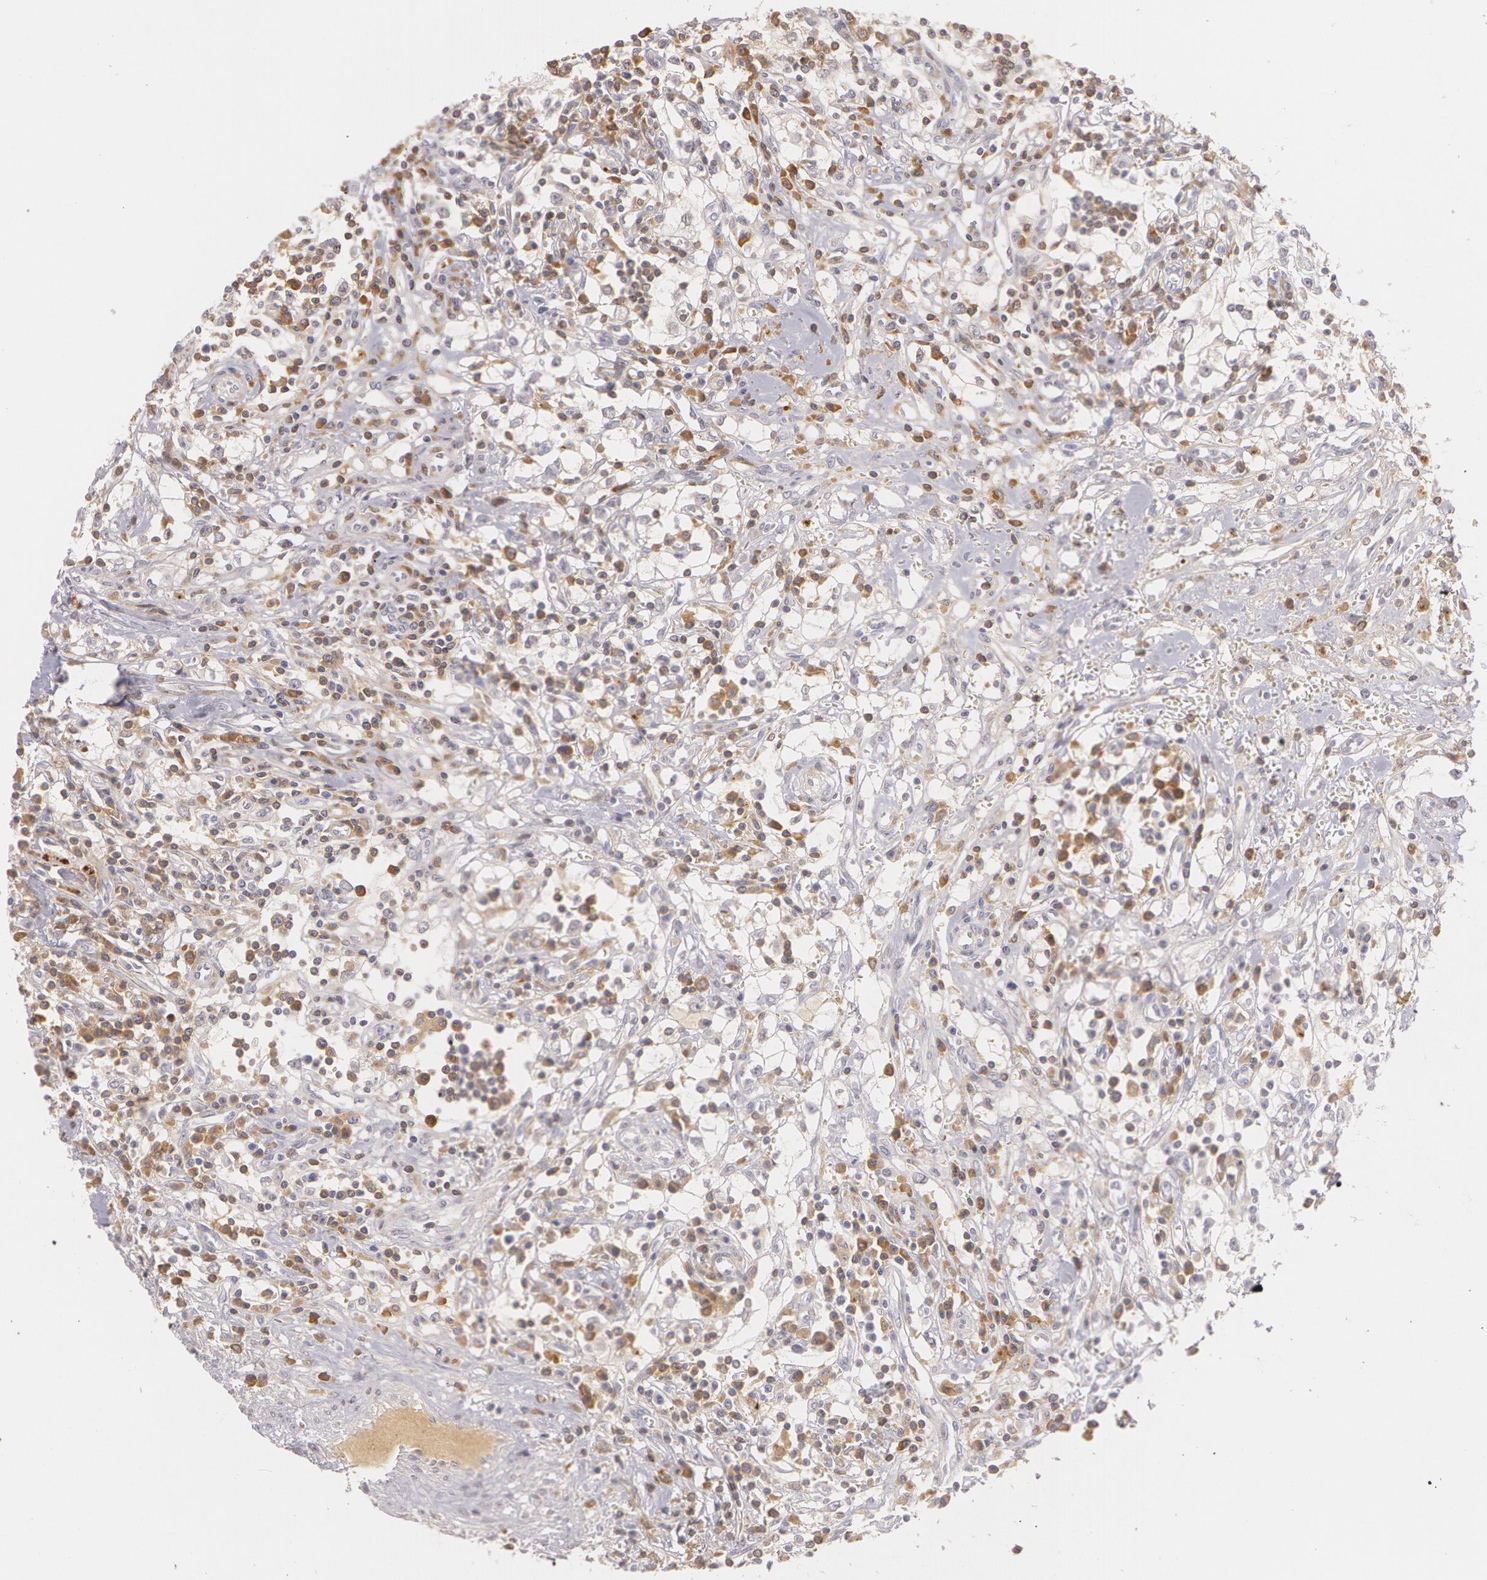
{"staining": {"intensity": "negative", "quantity": "none", "location": "none"}, "tissue": "renal cancer", "cell_type": "Tumor cells", "image_type": "cancer", "snomed": [{"axis": "morphology", "description": "Adenocarcinoma, NOS"}, {"axis": "topography", "description": "Kidney"}], "caption": "The image exhibits no staining of tumor cells in renal cancer (adenocarcinoma).", "gene": "LBP", "patient": {"sex": "male", "age": 82}}